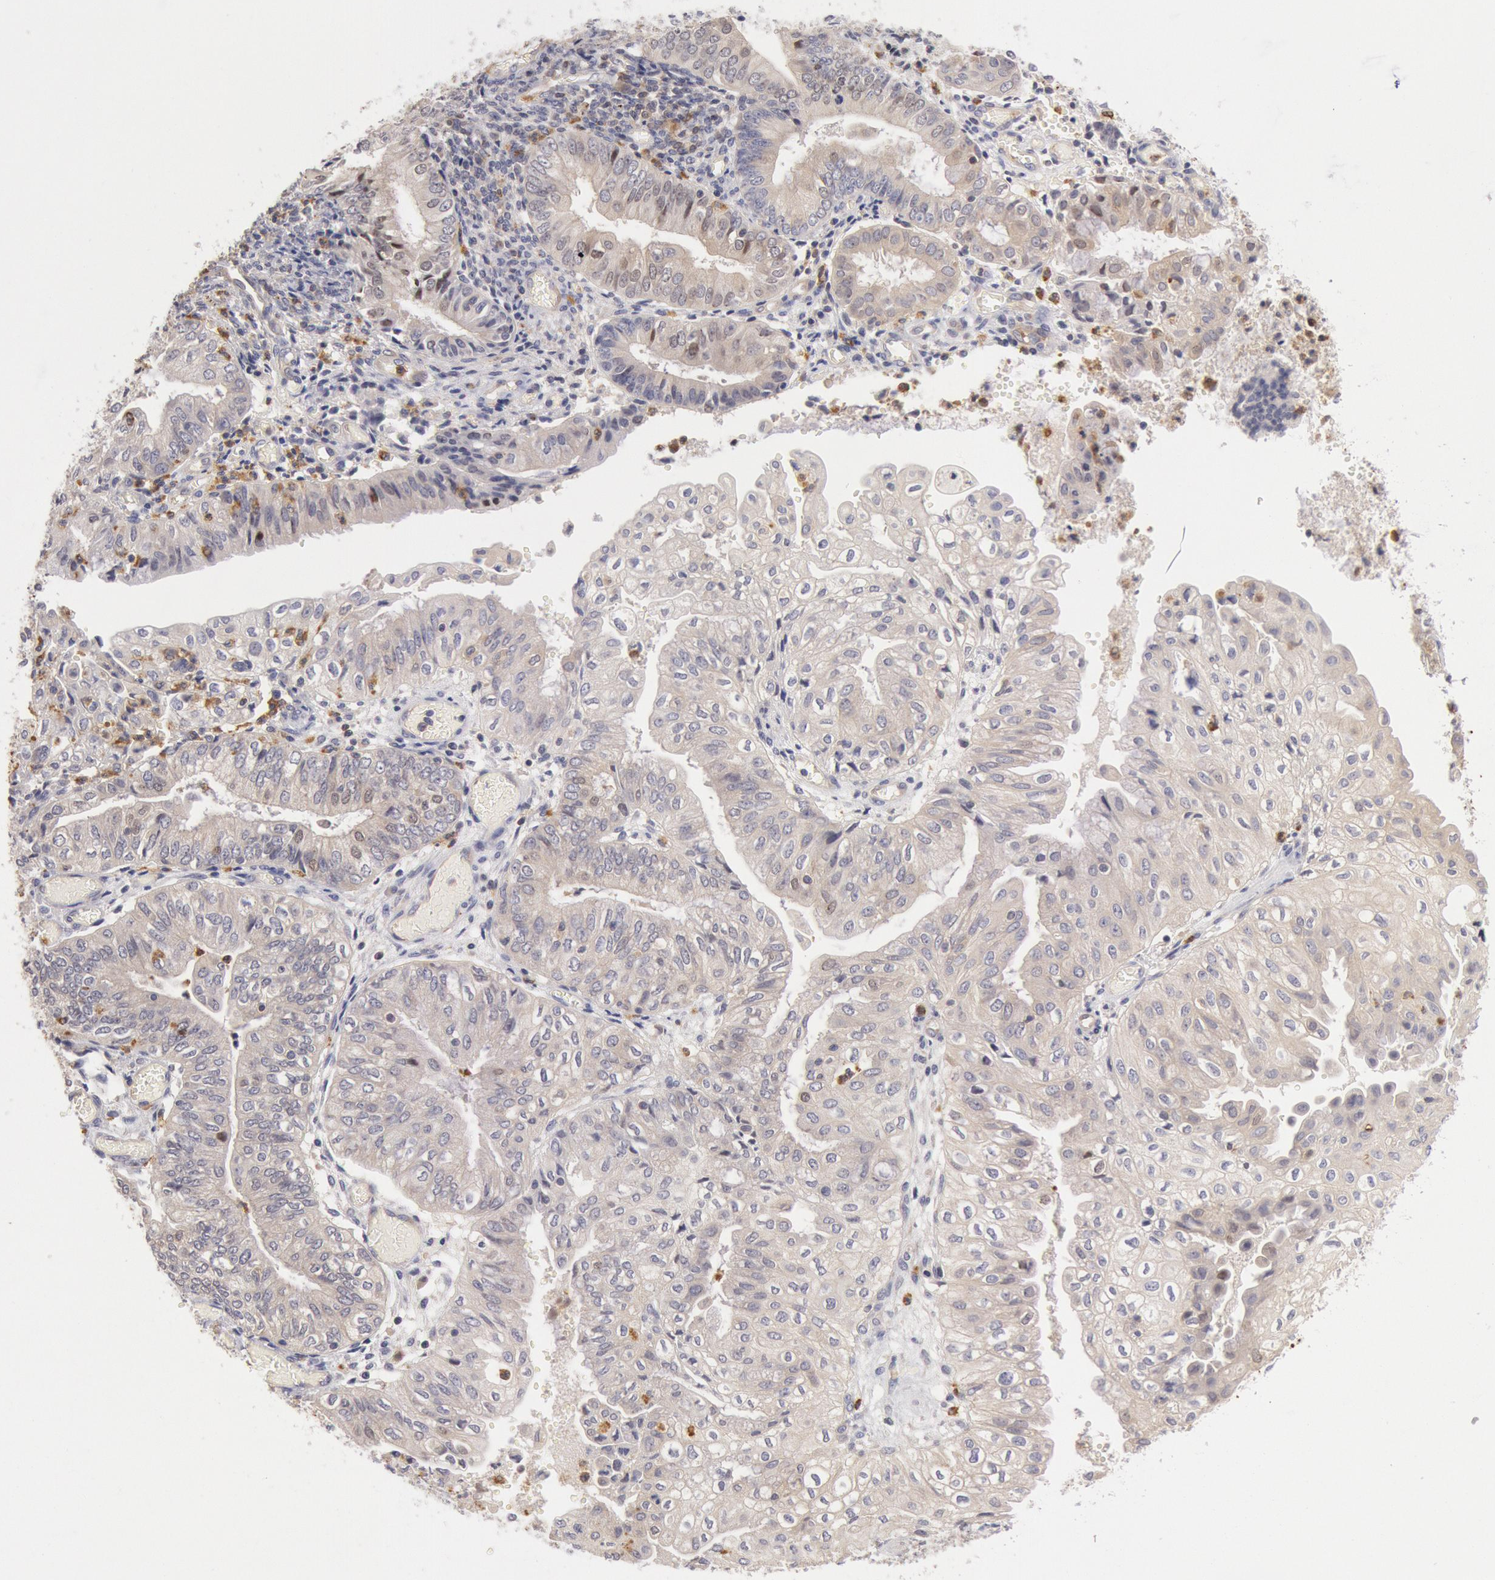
{"staining": {"intensity": "weak", "quantity": "25%-75%", "location": "cytoplasmic/membranous"}, "tissue": "endometrial cancer", "cell_type": "Tumor cells", "image_type": "cancer", "snomed": [{"axis": "morphology", "description": "Adenocarcinoma, NOS"}, {"axis": "topography", "description": "Endometrium"}], "caption": "Adenocarcinoma (endometrial) tissue shows weak cytoplasmic/membranous expression in about 25%-75% of tumor cells, visualized by immunohistochemistry.", "gene": "TMED8", "patient": {"sex": "female", "age": 55}}